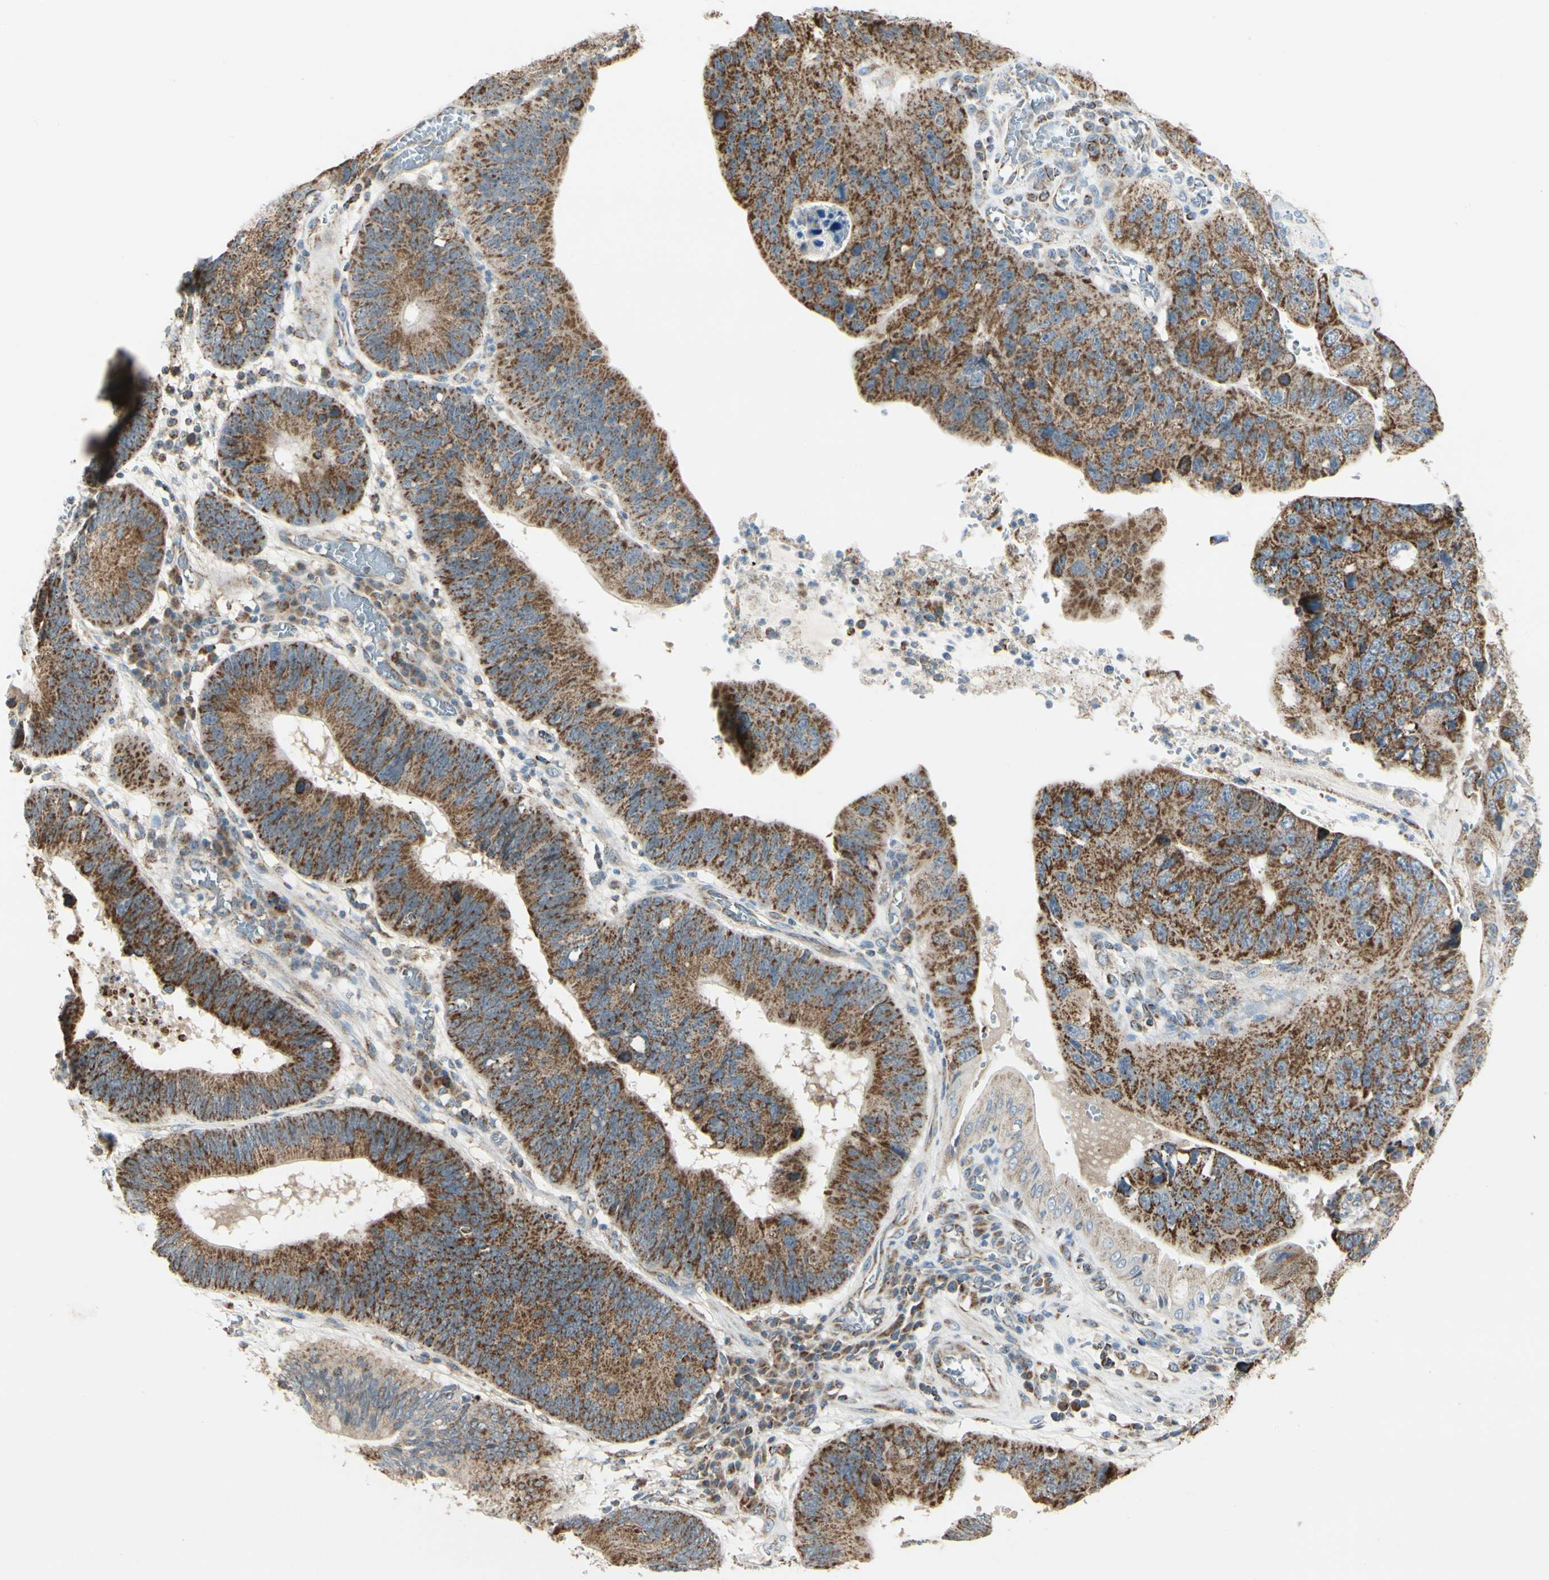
{"staining": {"intensity": "strong", "quantity": ">75%", "location": "cytoplasmic/membranous"}, "tissue": "stomach cancer", "cell_type": "Tumor cells", "image_type": "cancer", "snomed": [{"axis": "morphology", "description": "Adenocarcinoma, NOS"}, {"axis": "topography", "description": "Stomach"}], "caption": "Protein expression analysis of human stomach adenocarcinoma reveals strong cytoplasmic/membranous positivity in approximately >75% of tumor cells. The staining is performed using DAB brown chromogen to label protein expression. The nuclei are counter-stained blue using hematoxylin.", "gene": "ANKS6", "patient": {"sex": "male", "age": 59}}